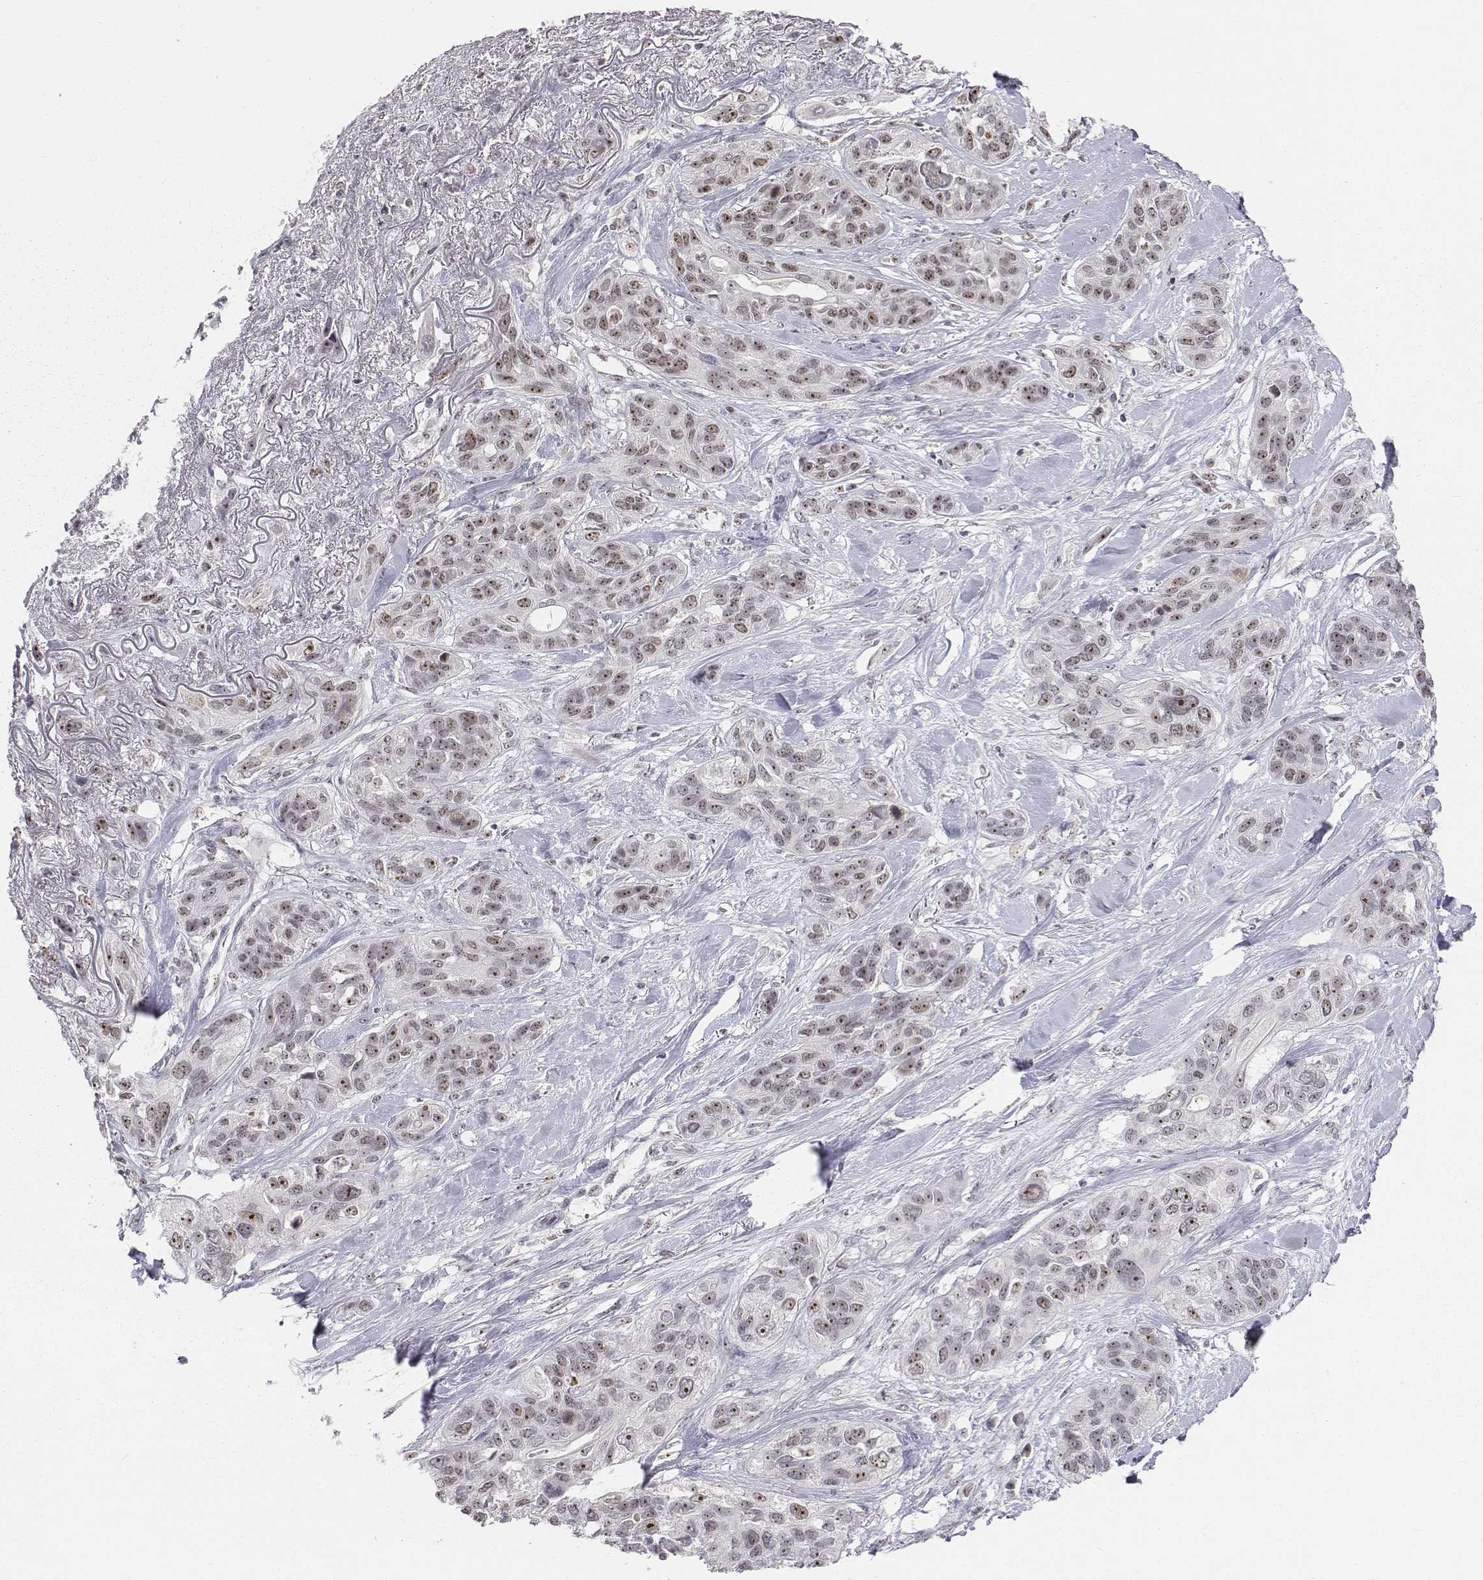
{"staining": {"intensity": "weak", "quantity": ">75%", "location": "nuclear"}, "tissue": "lung cancer", "cell_type": "Tumor cells", "image_type": "cancer", "snomed": [{"axis": "morphology", "description": "Squamous cell carcinoma, NOS"}, {"axis": "topography", "description": "Lung"}], "caption": "This is an image of immunohistochemistry (IHC) staining of lung cancer, which shows weak staining in the nuclear of tumor cells.", "gene": "PHF6", "patient": {"sex": "female", "age": 70}}